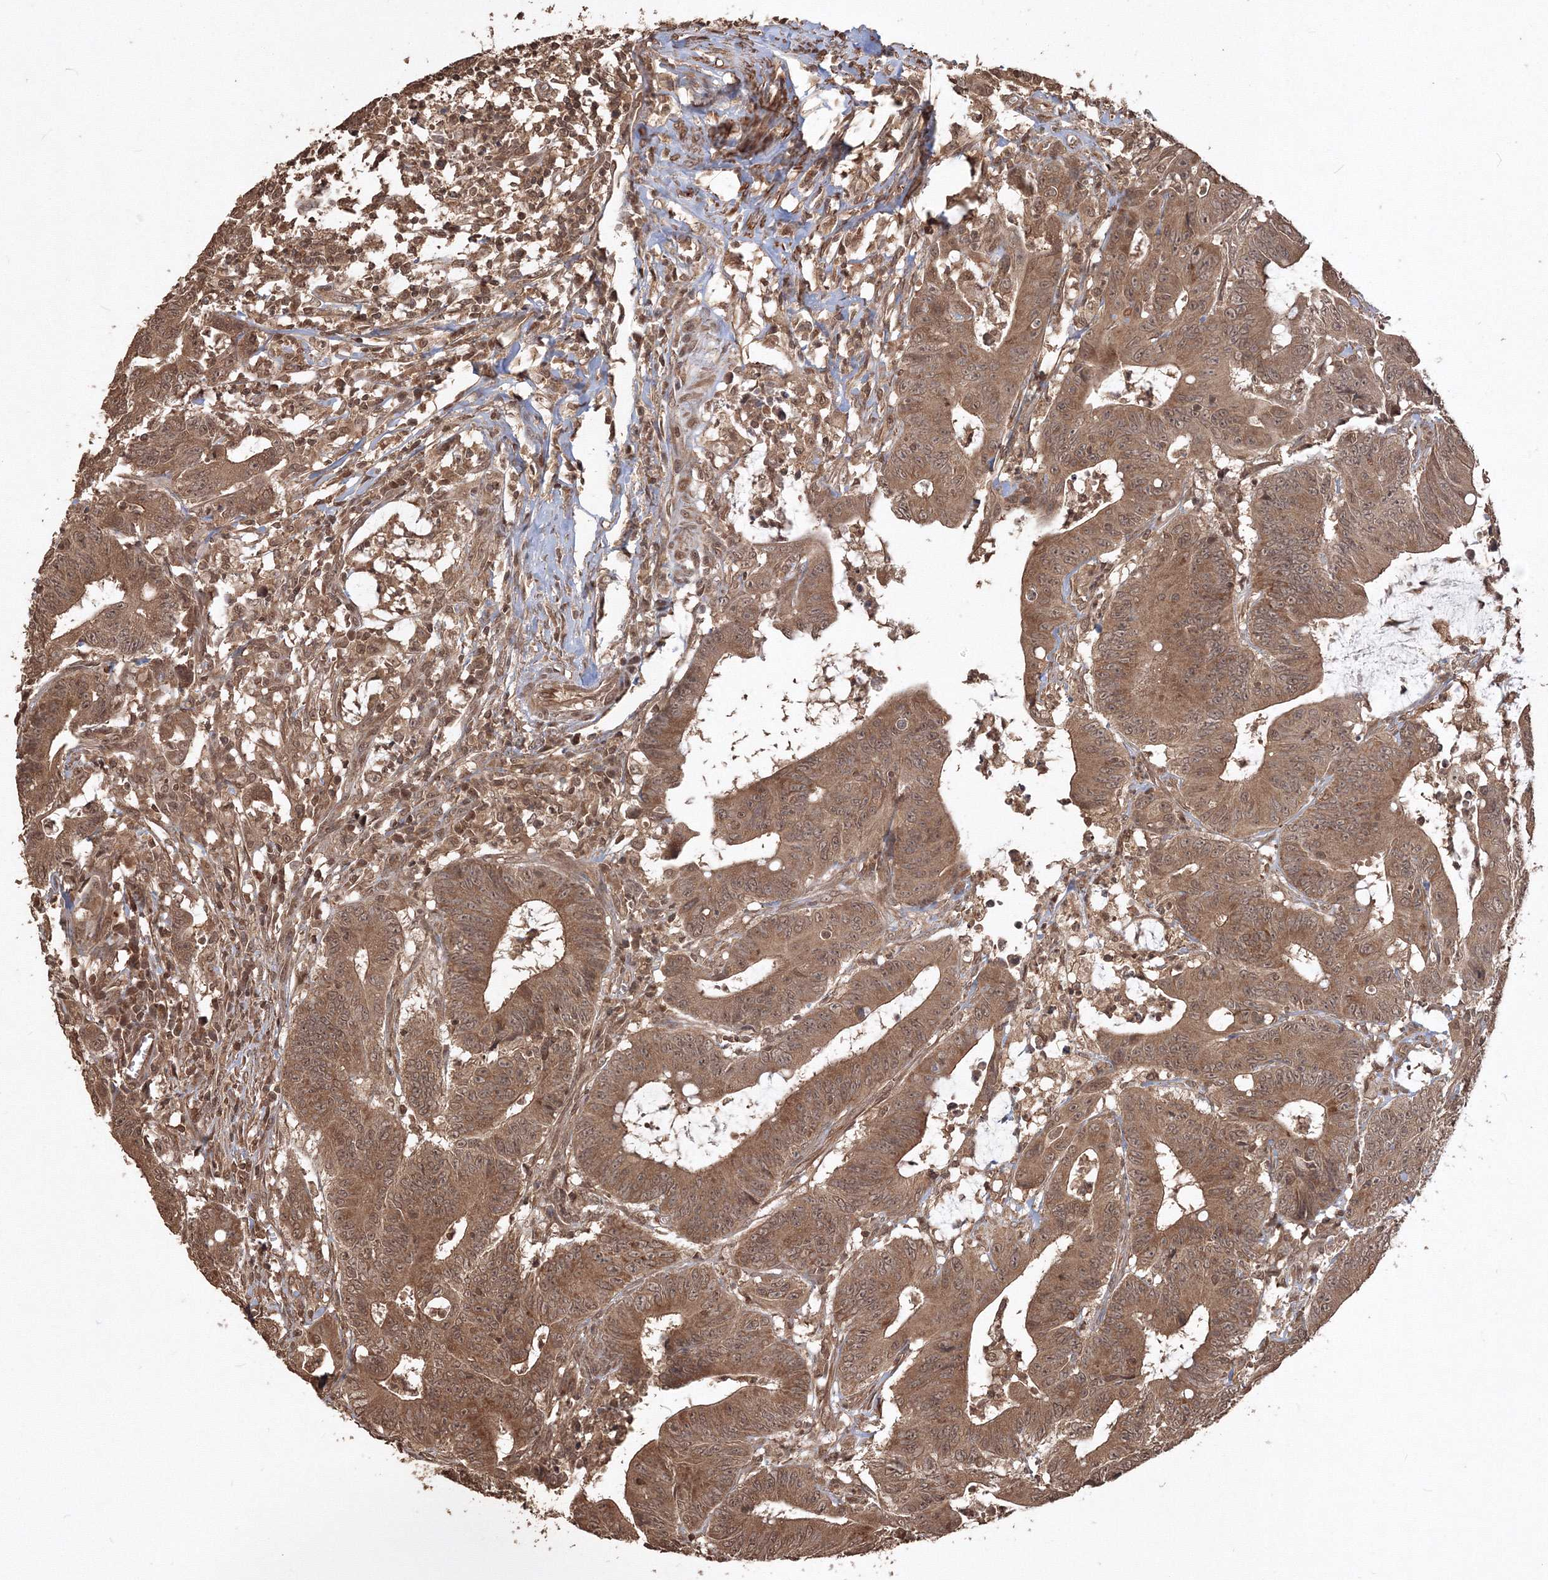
{"staining": {"intensity": "moderate", "quantity": ">75%", "location": "cytoplasmic/membranous,nuclear"}, "tissue": "colorectal cancer", "cell_type": "Tumor cells", "image_type": "cancer", "snomed": [{"axis": "morphology", "description": "Adenocarcinoma, NOS"}, {"axis": "topography", "description": "Colon"}], "caption": "Colorectal adenocarcinoma was stained to show a protein in brown. There is medium levels of moderate cytoplasmic/membranous and nuclear expression in about >75% of tumor cells. The protein of interest is shown in brown color, while the nuclei are stained blue.", "gene": "CCDC122", "patient": {"sex": "male", "age": 45}}